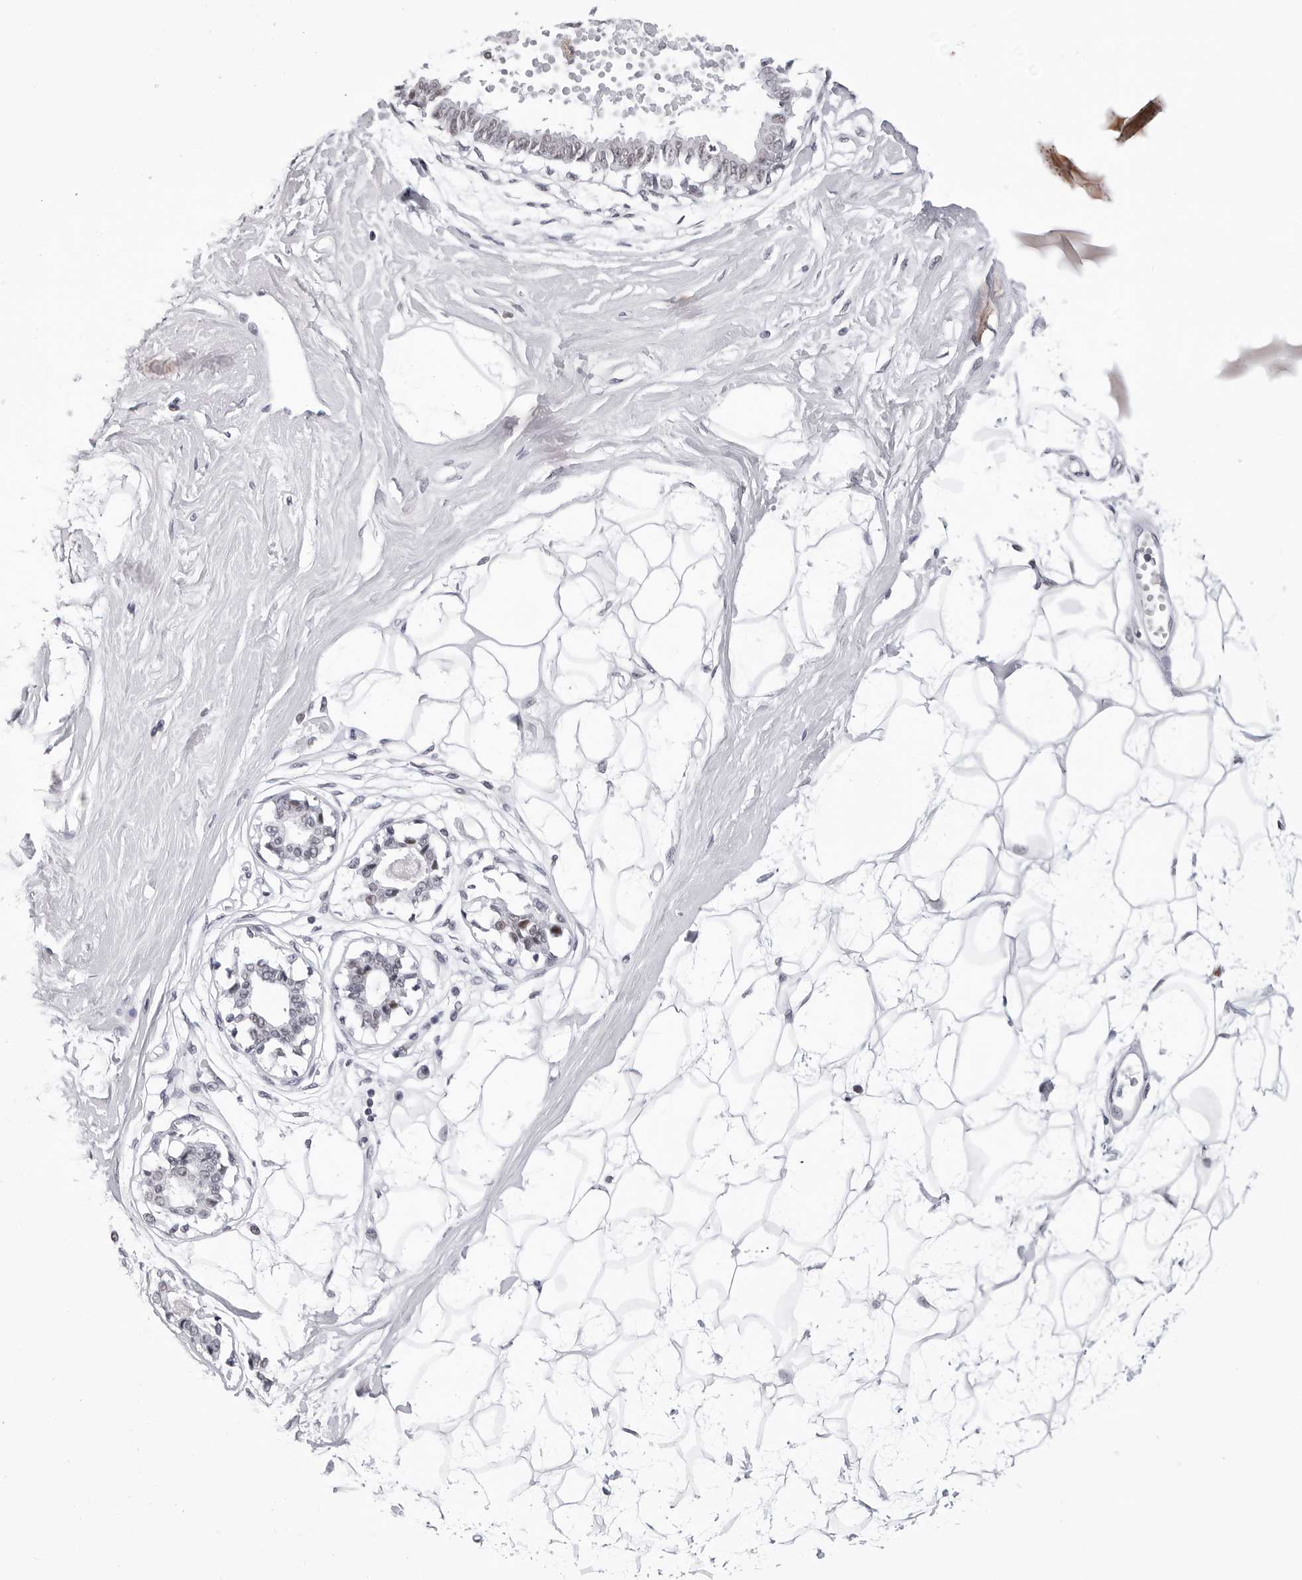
{"staining": {"intensity": "negative", "quantity": "none", "location": "none"}, "tissue": "breast", "cell_type": "Adipocytes", "image_type": "normal", "snomed": [{"axis": "morphology", "description": "Normal tissue, NOS"}, {"axis": "topography", "description": "Breast"}], "caption": "Immunohistochemical staining of unremarkable breast displays no significant staining in adipocytes.", "gene": "SF3B4", "patient": {"sex": "female", "age": 45}}